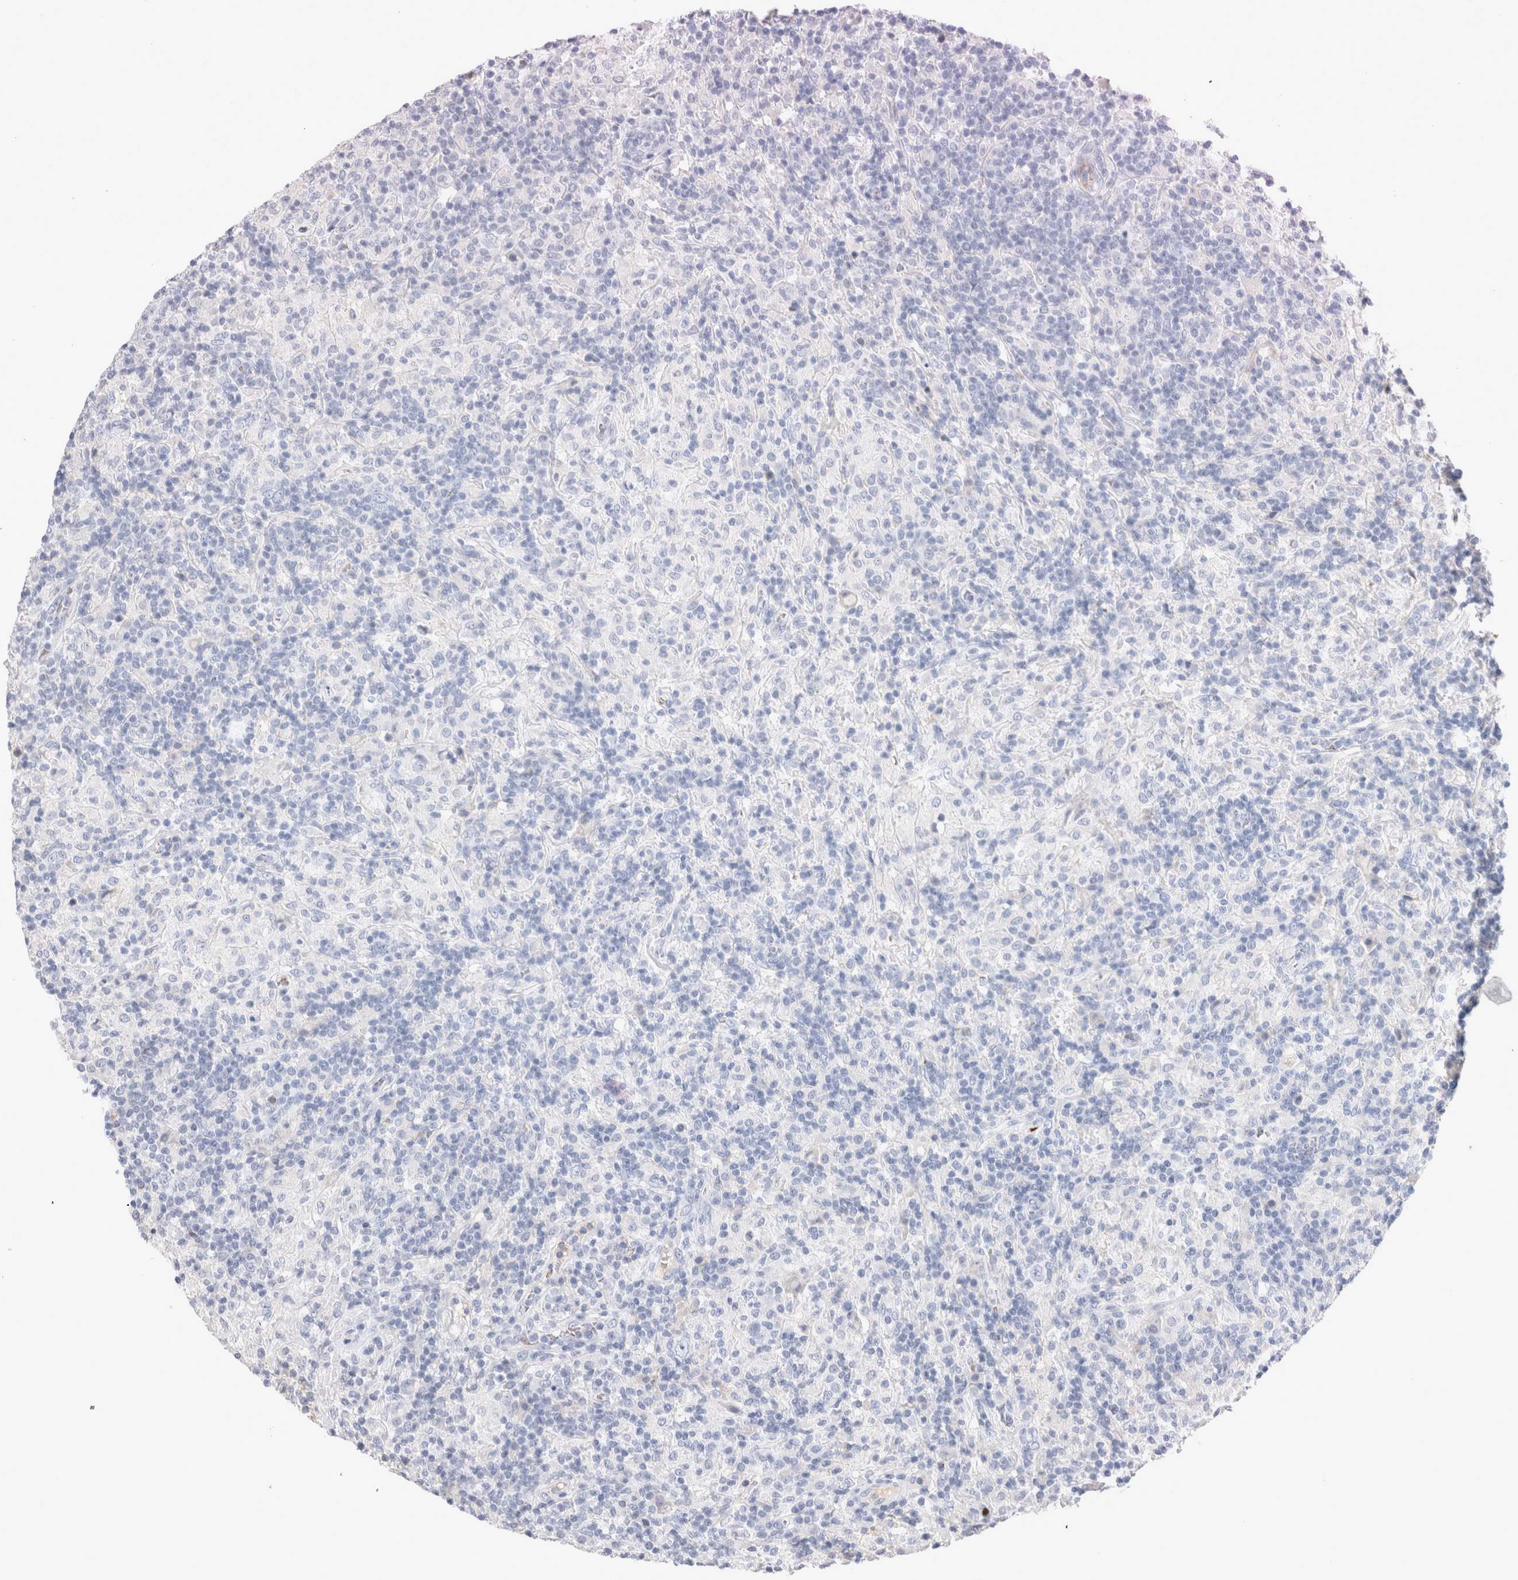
{"staining": {"intensity": "negative", "quantity": "none", "location": "none"}, "tissue": "lymphoma", "cell_type": "Tumor cells", "image_type": "cancer", "snomed": [{"axis": "morphology", "description": "Hodgkin's disease, NOS"}, {"axis": "topography", "description": "Lymph node"}], "caption": "IHC of human lymphoma shows no staining in tumor cells.", "gene": "CA1", "patient": {"sex": "male", "age": 70}}